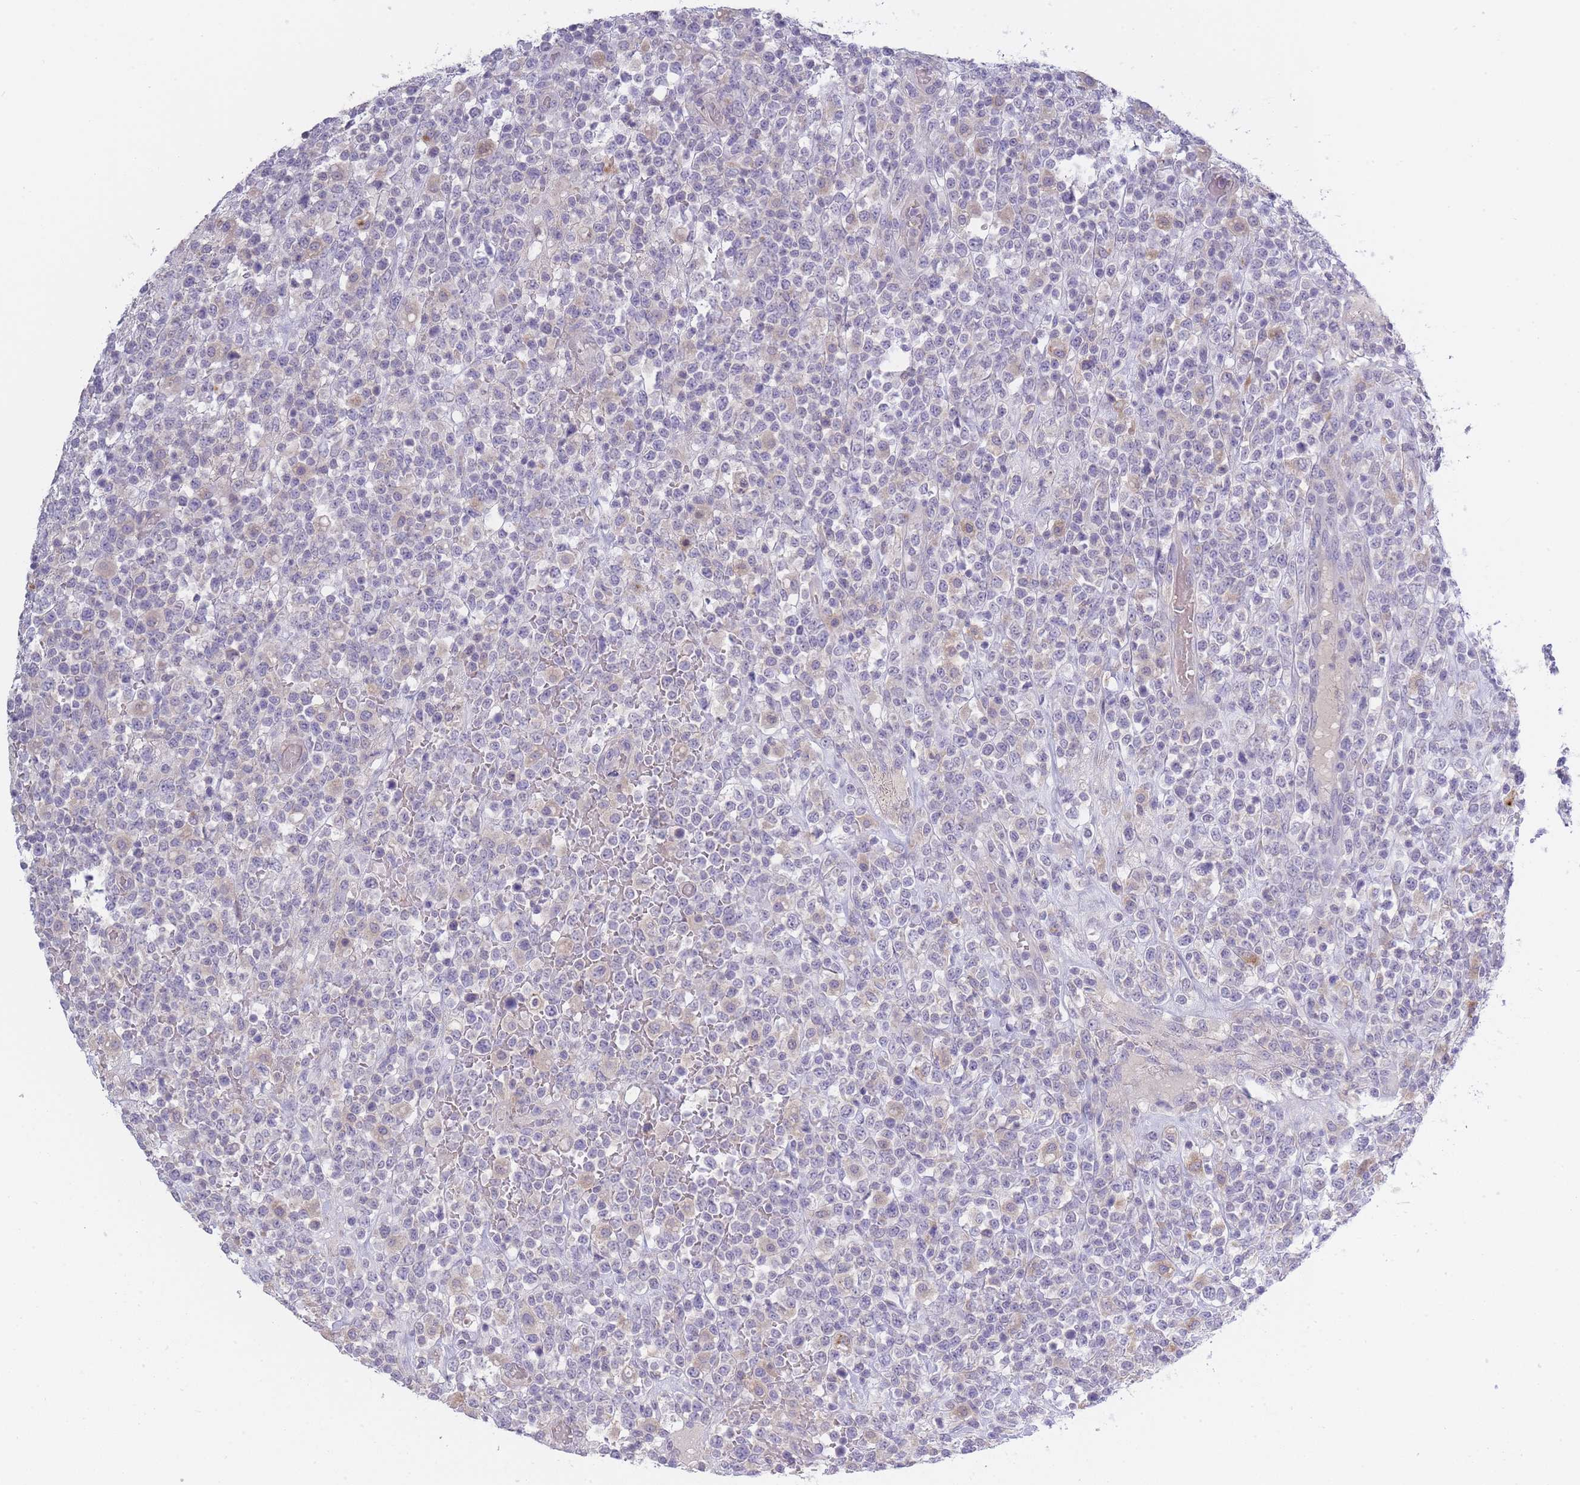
{"staining": {"intensity": "negative", "quantity": "none", "location": "none"}, "tissue": "lymphoma", "cell_type": "Tumor cells", "image_type": "cancer", "snomed": [{"axis": "morphology", "description": "Malignant lymphoma, non-Hodgkin's type, High grade"}, {"axis": "topography", "description": "Colon"}], "caption": "The micrograph reveals no significant staining in tumor cells of lymphoma.", "gene": "TRIM61", "patient": {"sex": "female", "age": 53}}